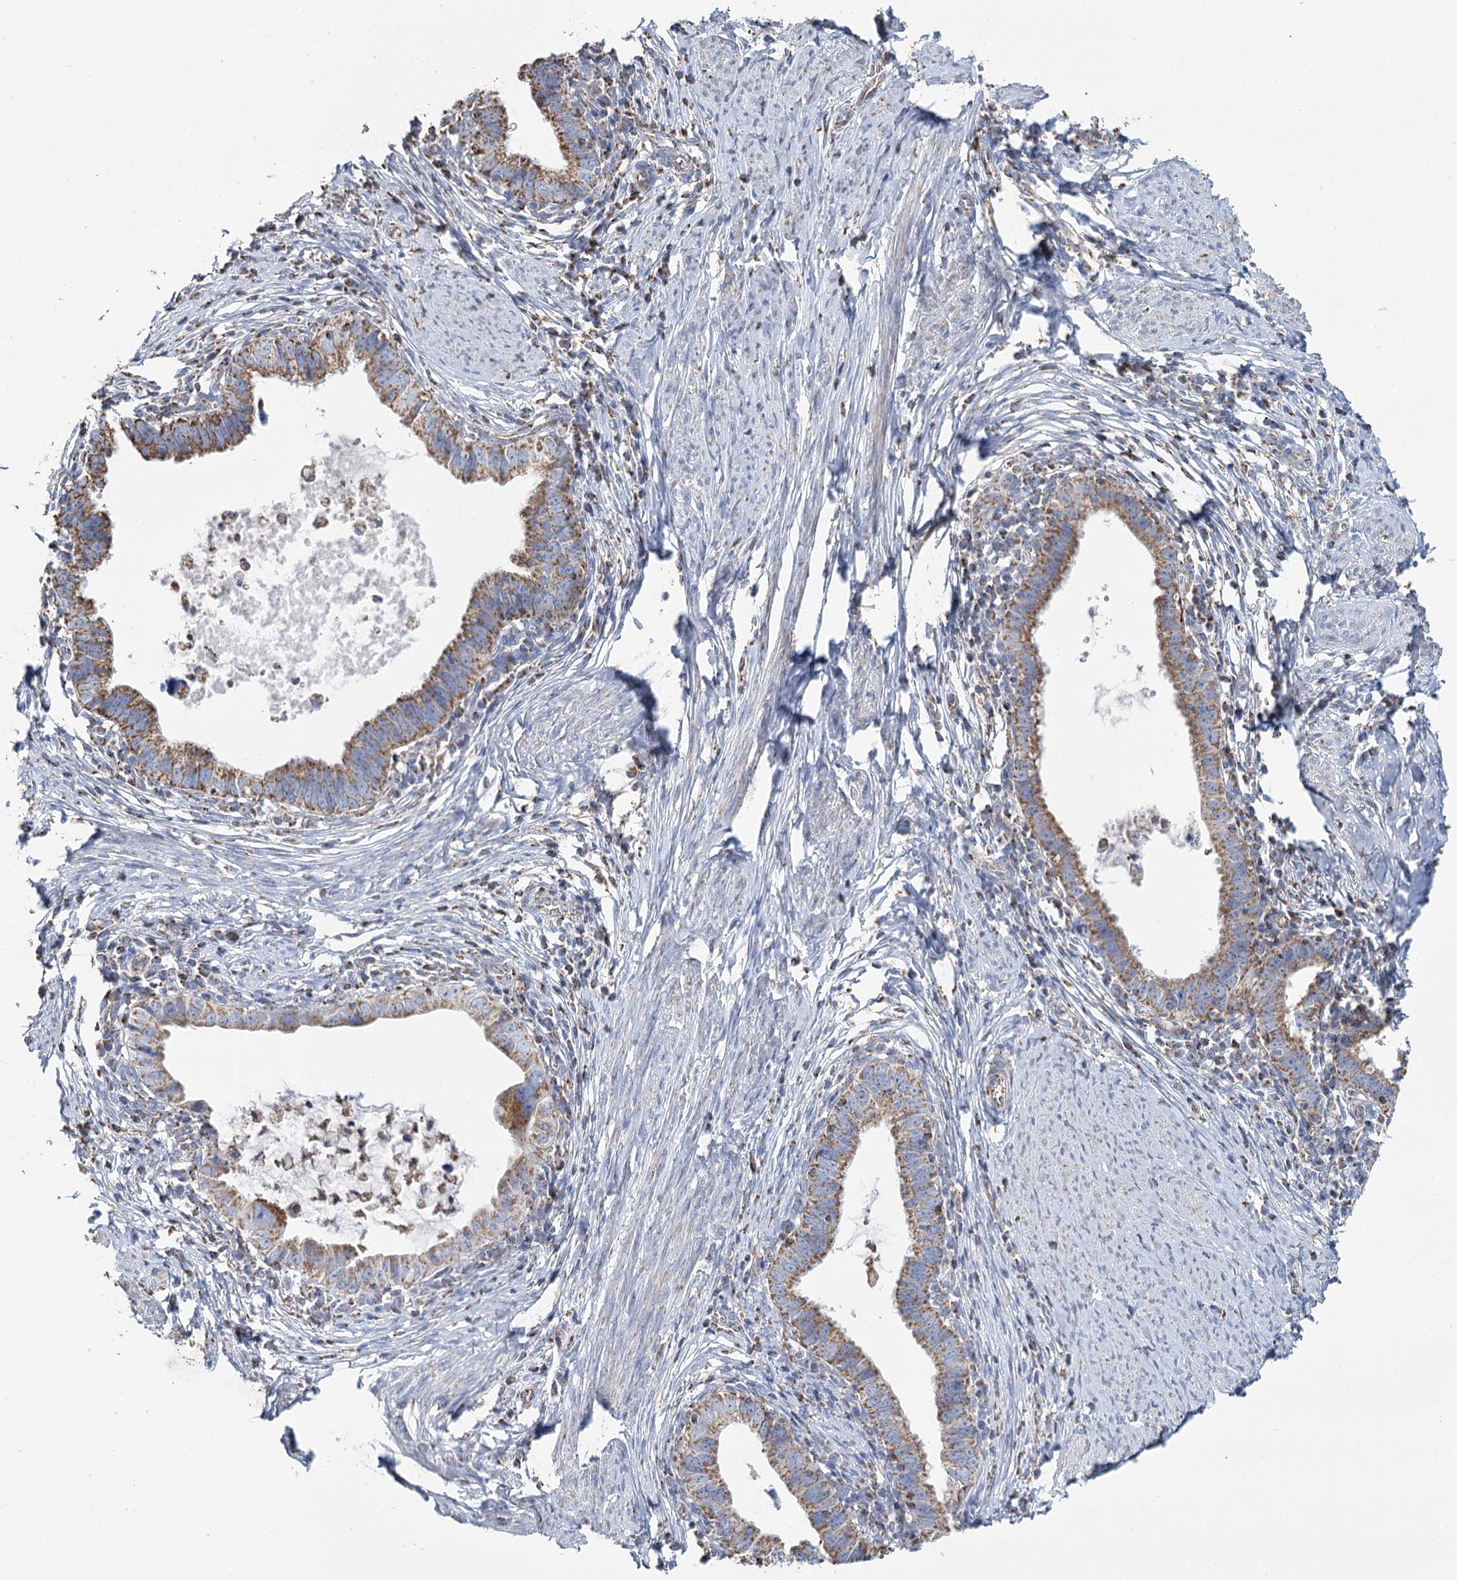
{"staining": {"intensity": "moderate", "quantity": ">75%", "location": "cytoplasmic/membranous"}, "tissue": "cervical cancer", "cell_type": "Tumor cells", "image_type": "cancer", "snomed": [{"axis": "morphology", "description": "Adenocarcinoma, NOS"}, {"axis": "topography", "description": "Cervix"}], "caption": "Moderate cytoplasmic/membranous protein staining is identified in about >75% of tumor cells in adenocarcinoma (cervical).", "gene": "MRPL44", "patient": {"sex": "female", "age": 36}}